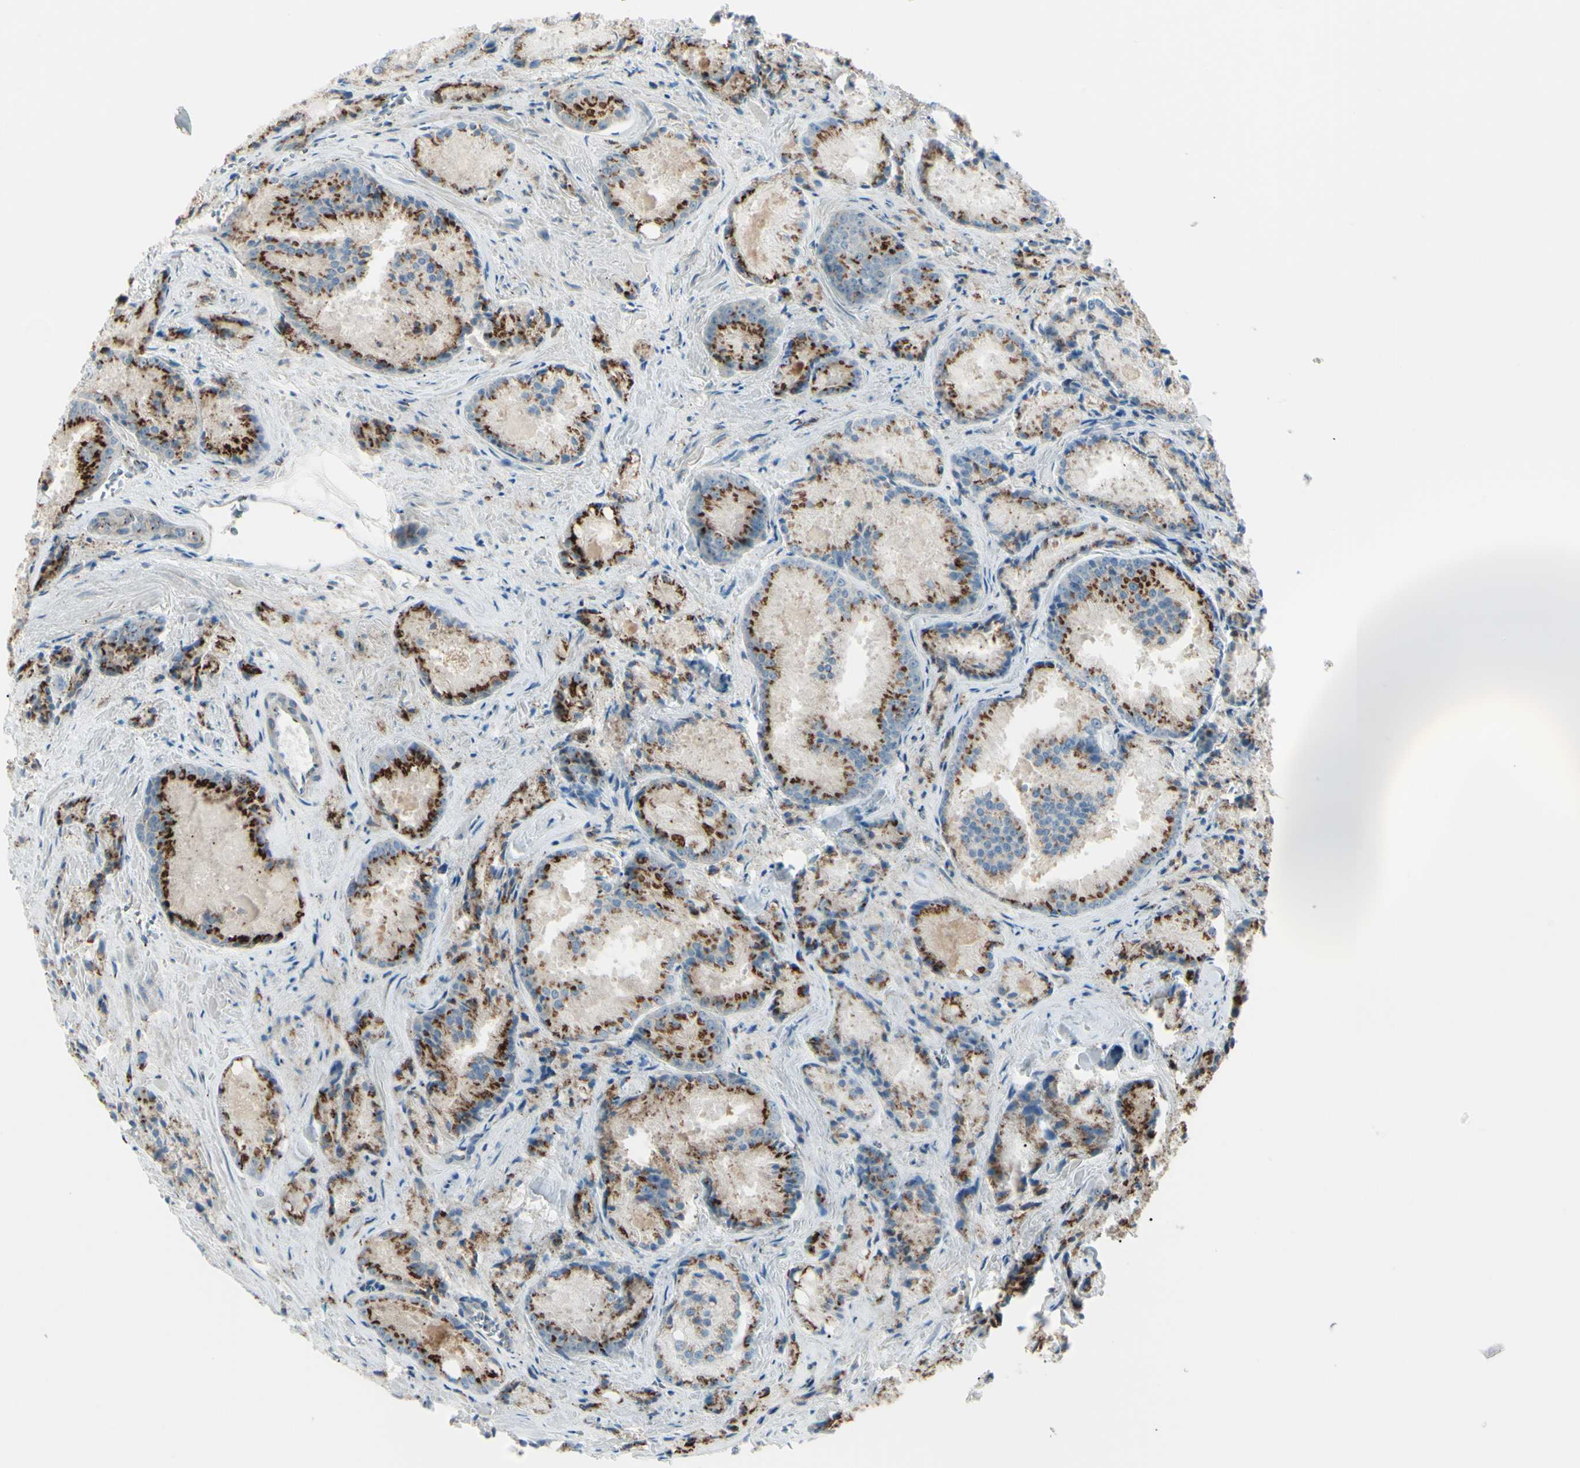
{"staining": {"intensity": "strong", "quantity": ">75%", "location": "cytoplasmic/membranous"}, "tissue": "prostate cancer", "cell_type": "Tumor cells", "image_type": "cancer", "snomed": [{"axis": "morphology", "description": "Adenocarcinoma, Low grade"}, {"axis": "topography", "description": "Prostate"}], "caption": "There is high levels of strong cytoplasmic/membranous expression in tumor cells of prostate cancer, as demonstrated by immunohistochemical staining (brown color).", "gene": "B4GALT1", "patient": {"sex": "male", "age": 64}}